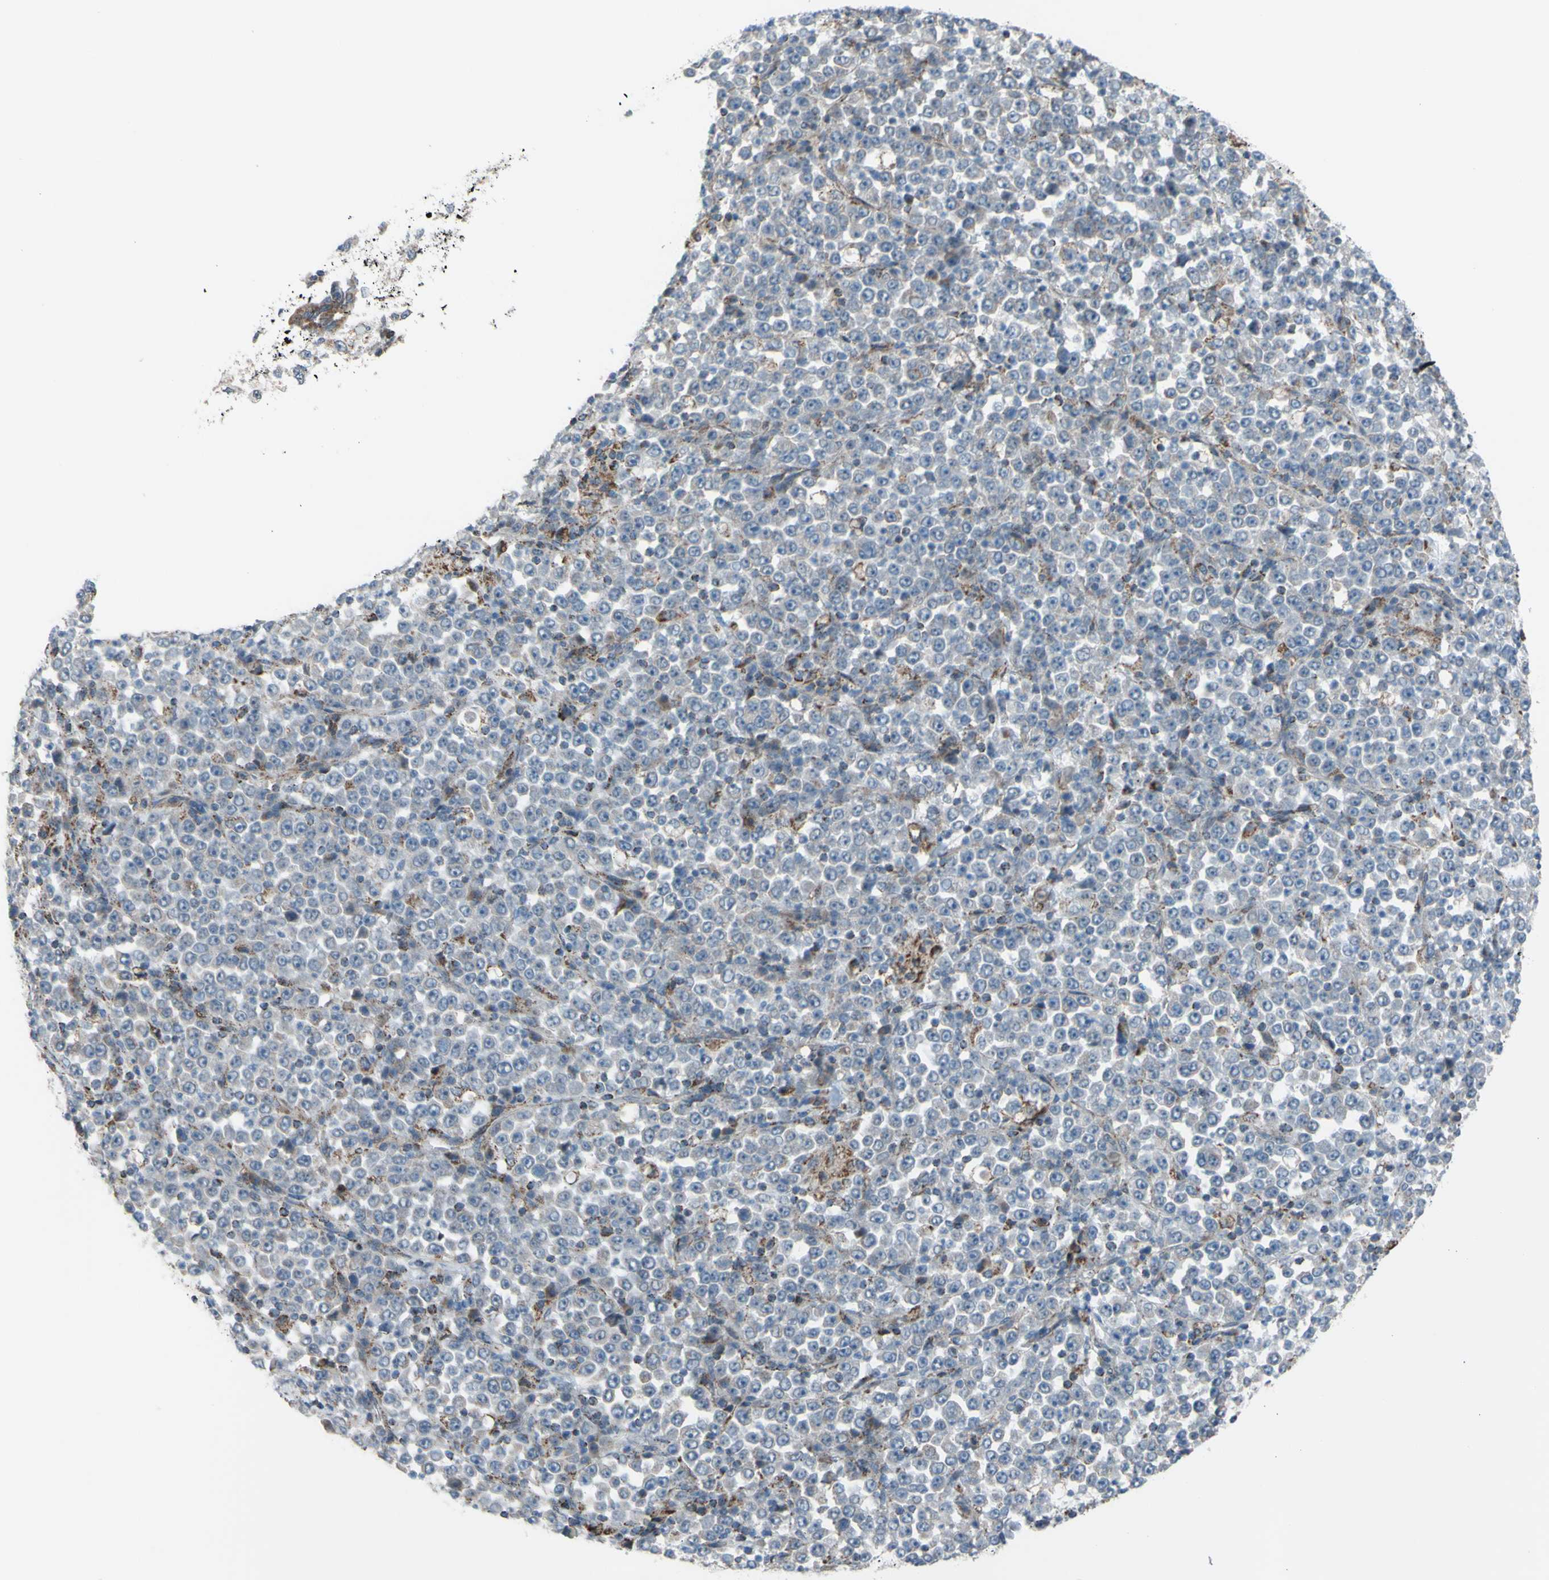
{"staining": {"intensity": "weak", "quantity": "<25%", "location": "cytoplasmic/membranous"}, "tissue": "stomach cancer", "cell_type": "Tumor cells", "image_type": "cancer", "snomed": [{"axis": "morphology", "description": "Normal tissue, NOS"}, {"axis": "morphology", "description": "Adenocarcinoma, NOS"}, {"axis": "topography", "description": "Stomach, upper"}, {"axis": "topography", "description": "Stomach"}], "caption": "The IHC photomicrograph has no significant staining in tumor cells of stomach adenocarcinoma tissue. The staining was performed using DAB (3,3'-diaminobenzidine) to visualize the protein expression in brown, while the nuclei were stained in blue with hematoxylin (Magnification: 20x).", "gene": "GLT8D1", "patient": {"sex": "male", "age": 59}}